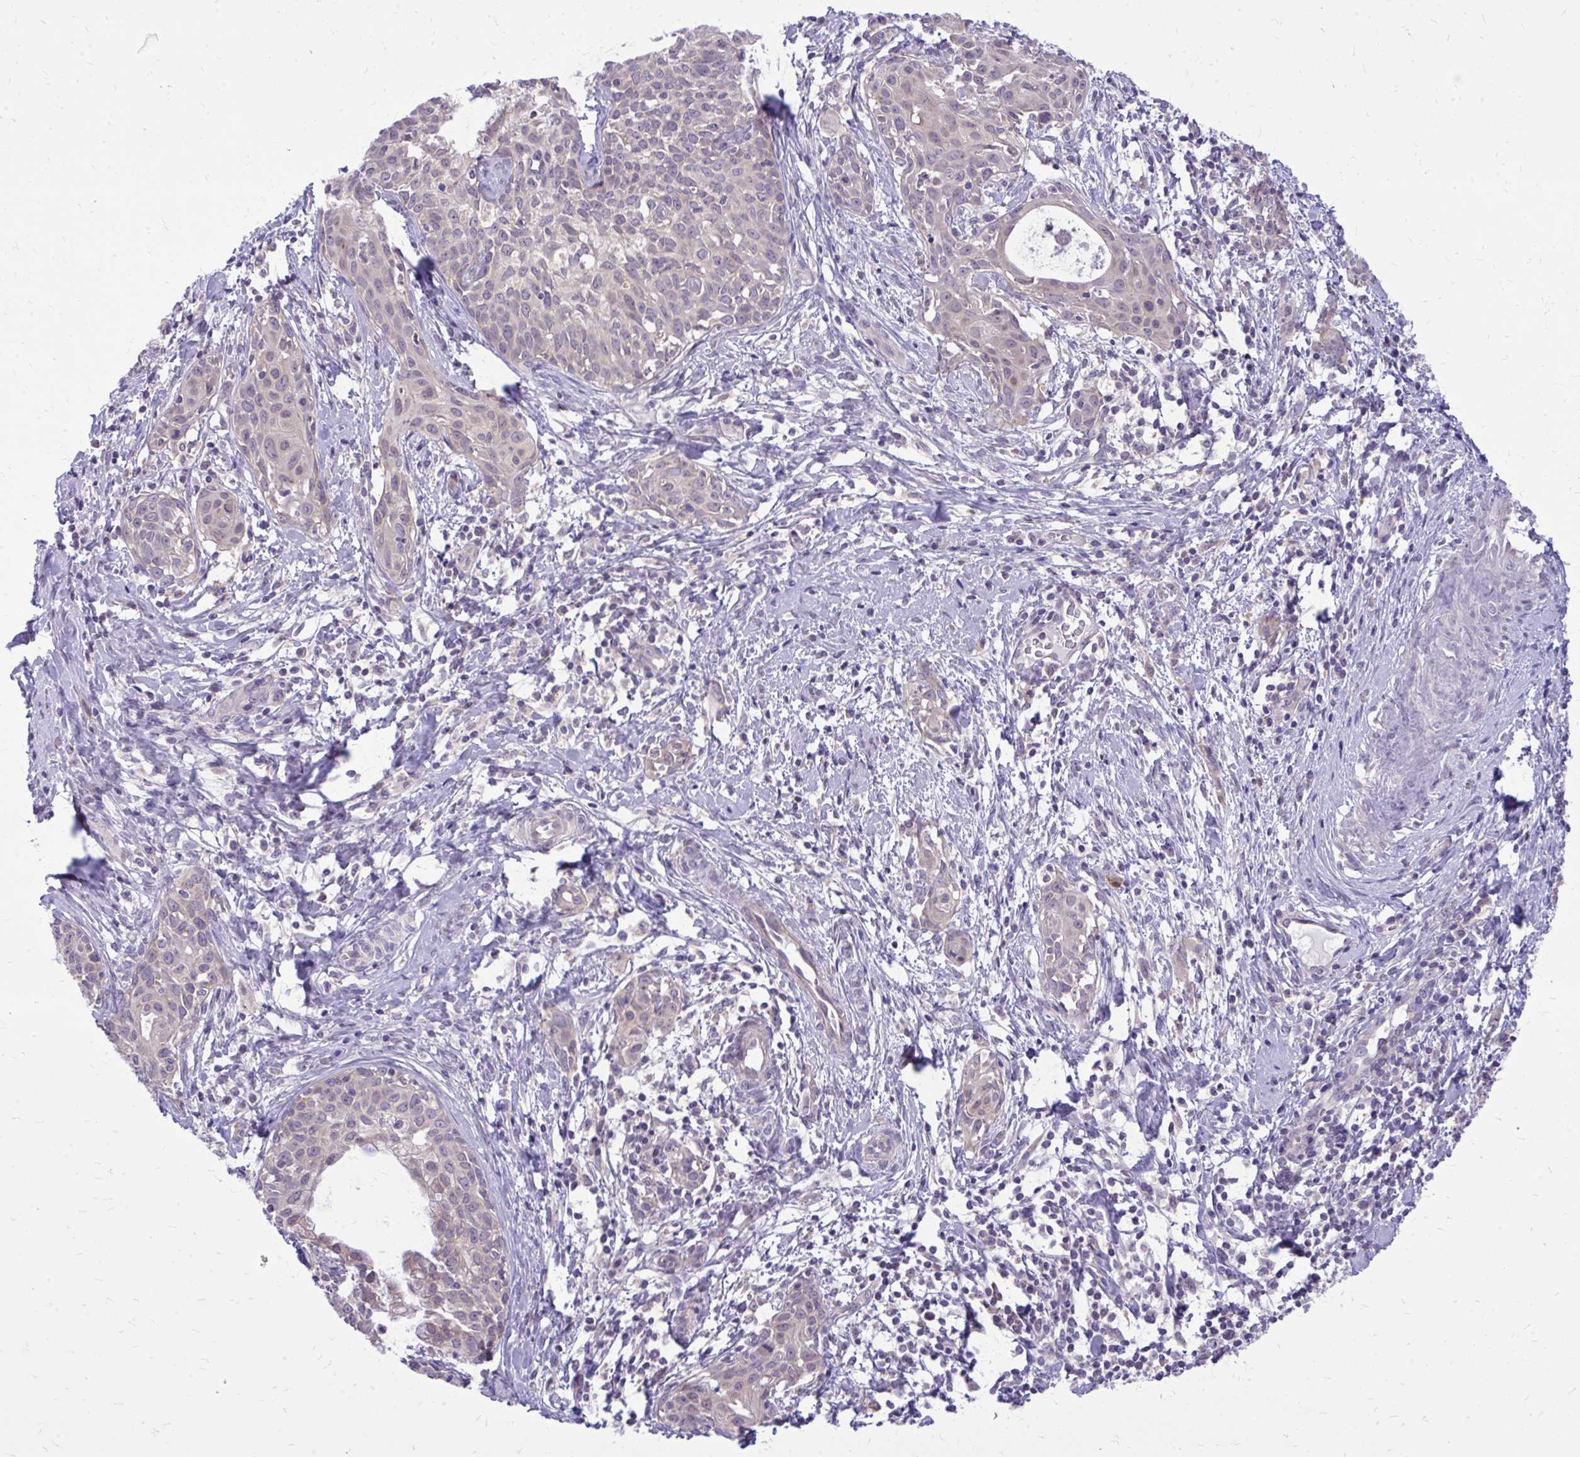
{"staining": {"intensity": "weak", "quantity": "<25%", "location": "cytoplasmic/membranous"}, "tissue": "cervical cancer", "cell_type": "Tumor cells", "image_type": "cancer", "snomed": [{"axis": "morphology", "description": "Squamous cell carcinoma, NOS"}, {"axis": "topography", "description": "Cervix"}], "caption": "Immunohistochemistry (IHC) of cervical cancer shows no expression in tumor cells. (Immunohistochemistry, brightfield microscopy, high magnification).", "gene": "DPY19L1", "patient": {"sex": "female", "age": 52}}